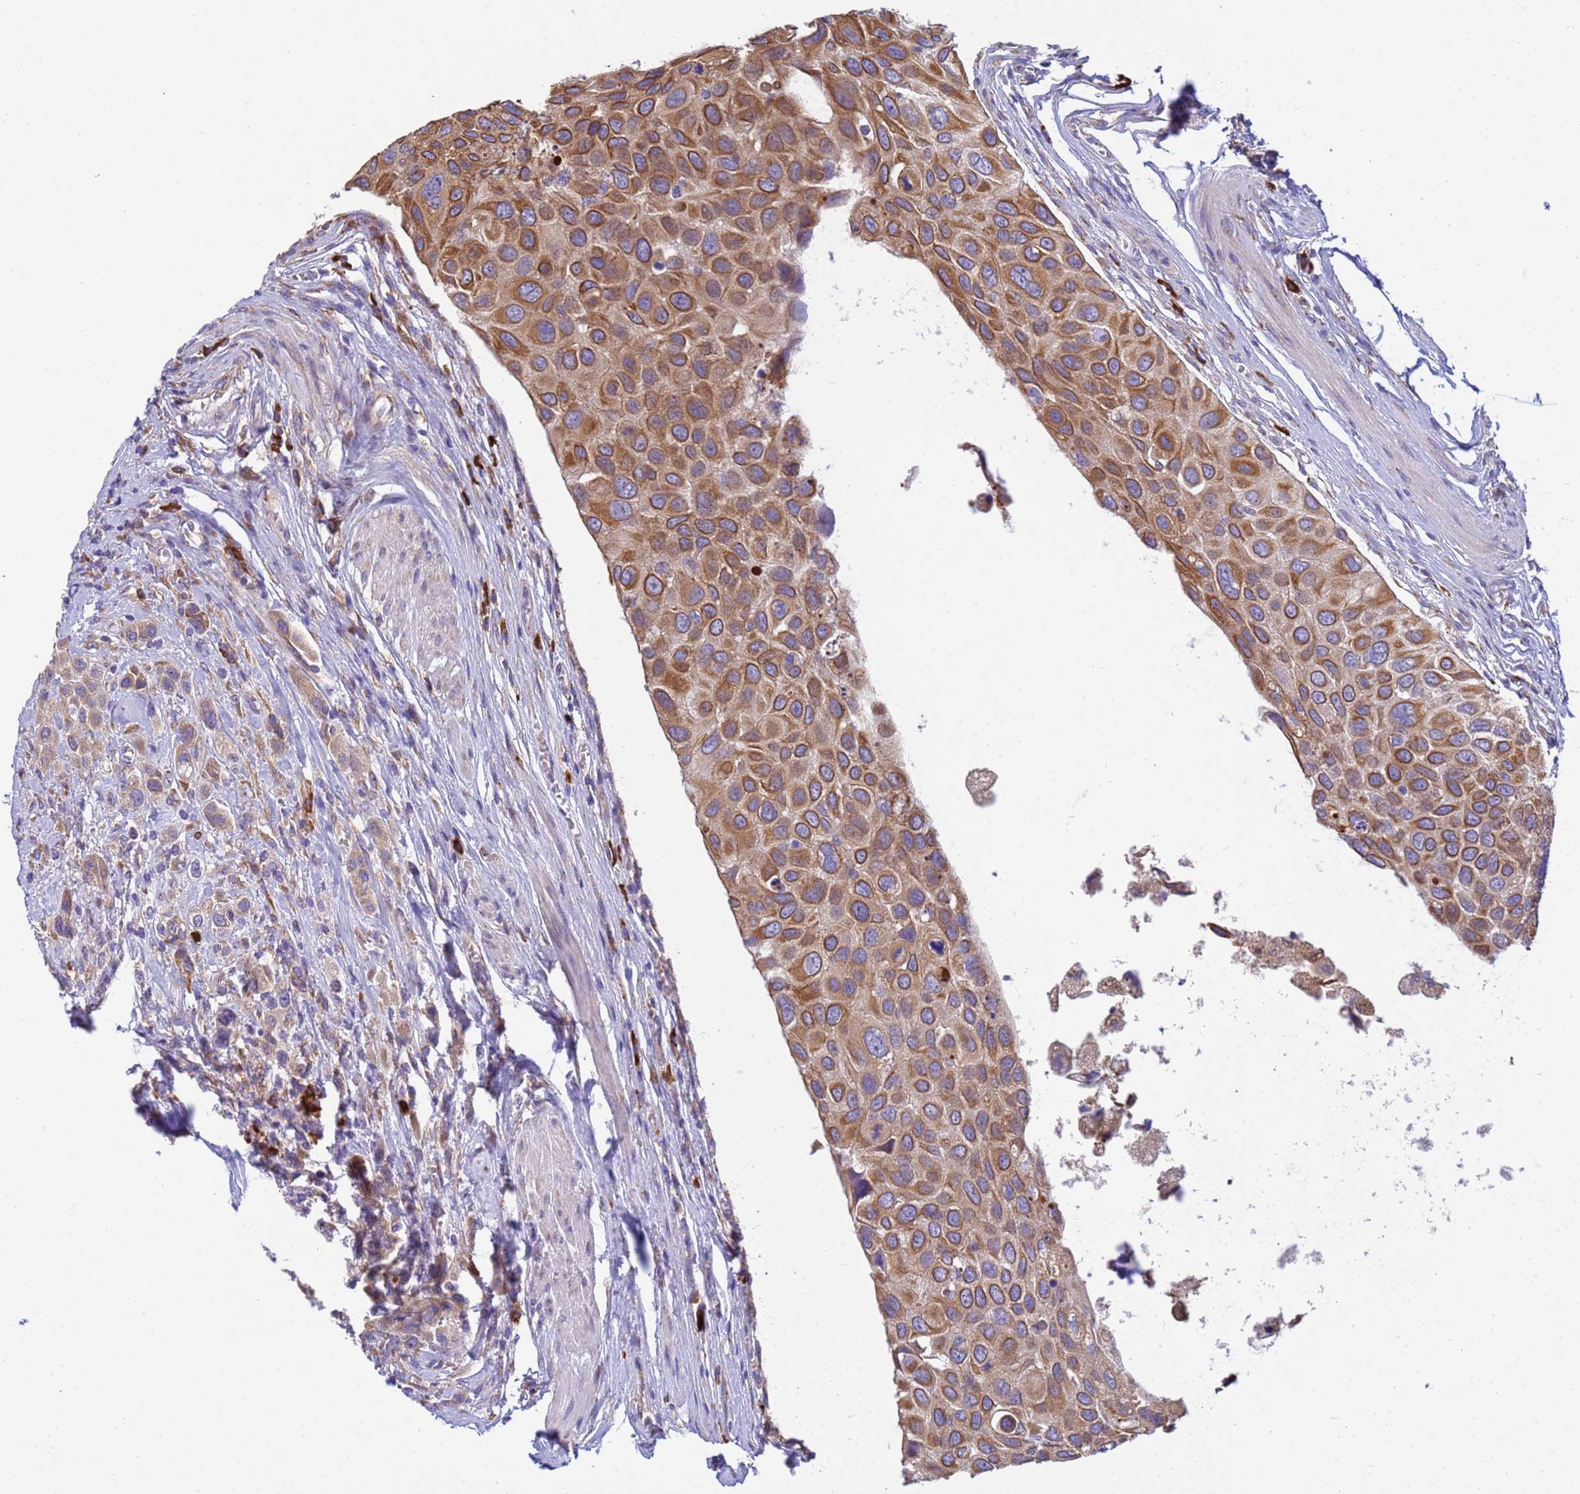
{"staining": {"intensity": "moderate", "quantity": ">75%", "location": "cytoplasmic/membranous"}, "tissue": "urothelial cancer", "cell_type": "Tumor cells", "image_type": "cancer", "snomed": [{"axis": "morphology", "description": "Urothelial carcinoma, High grade"}, {"axis": "topography", "description": "Urinary bladder"}], "caption": "A high-resolution histopathology image shows immunohistochemistry staining of urothelial cancer, which demonstrates moderate cytoplasmic/membranous expression in approximately >75% of tumor cells.", "gene": "THAP5", "patient": {"sex": "male", "age": 50}}